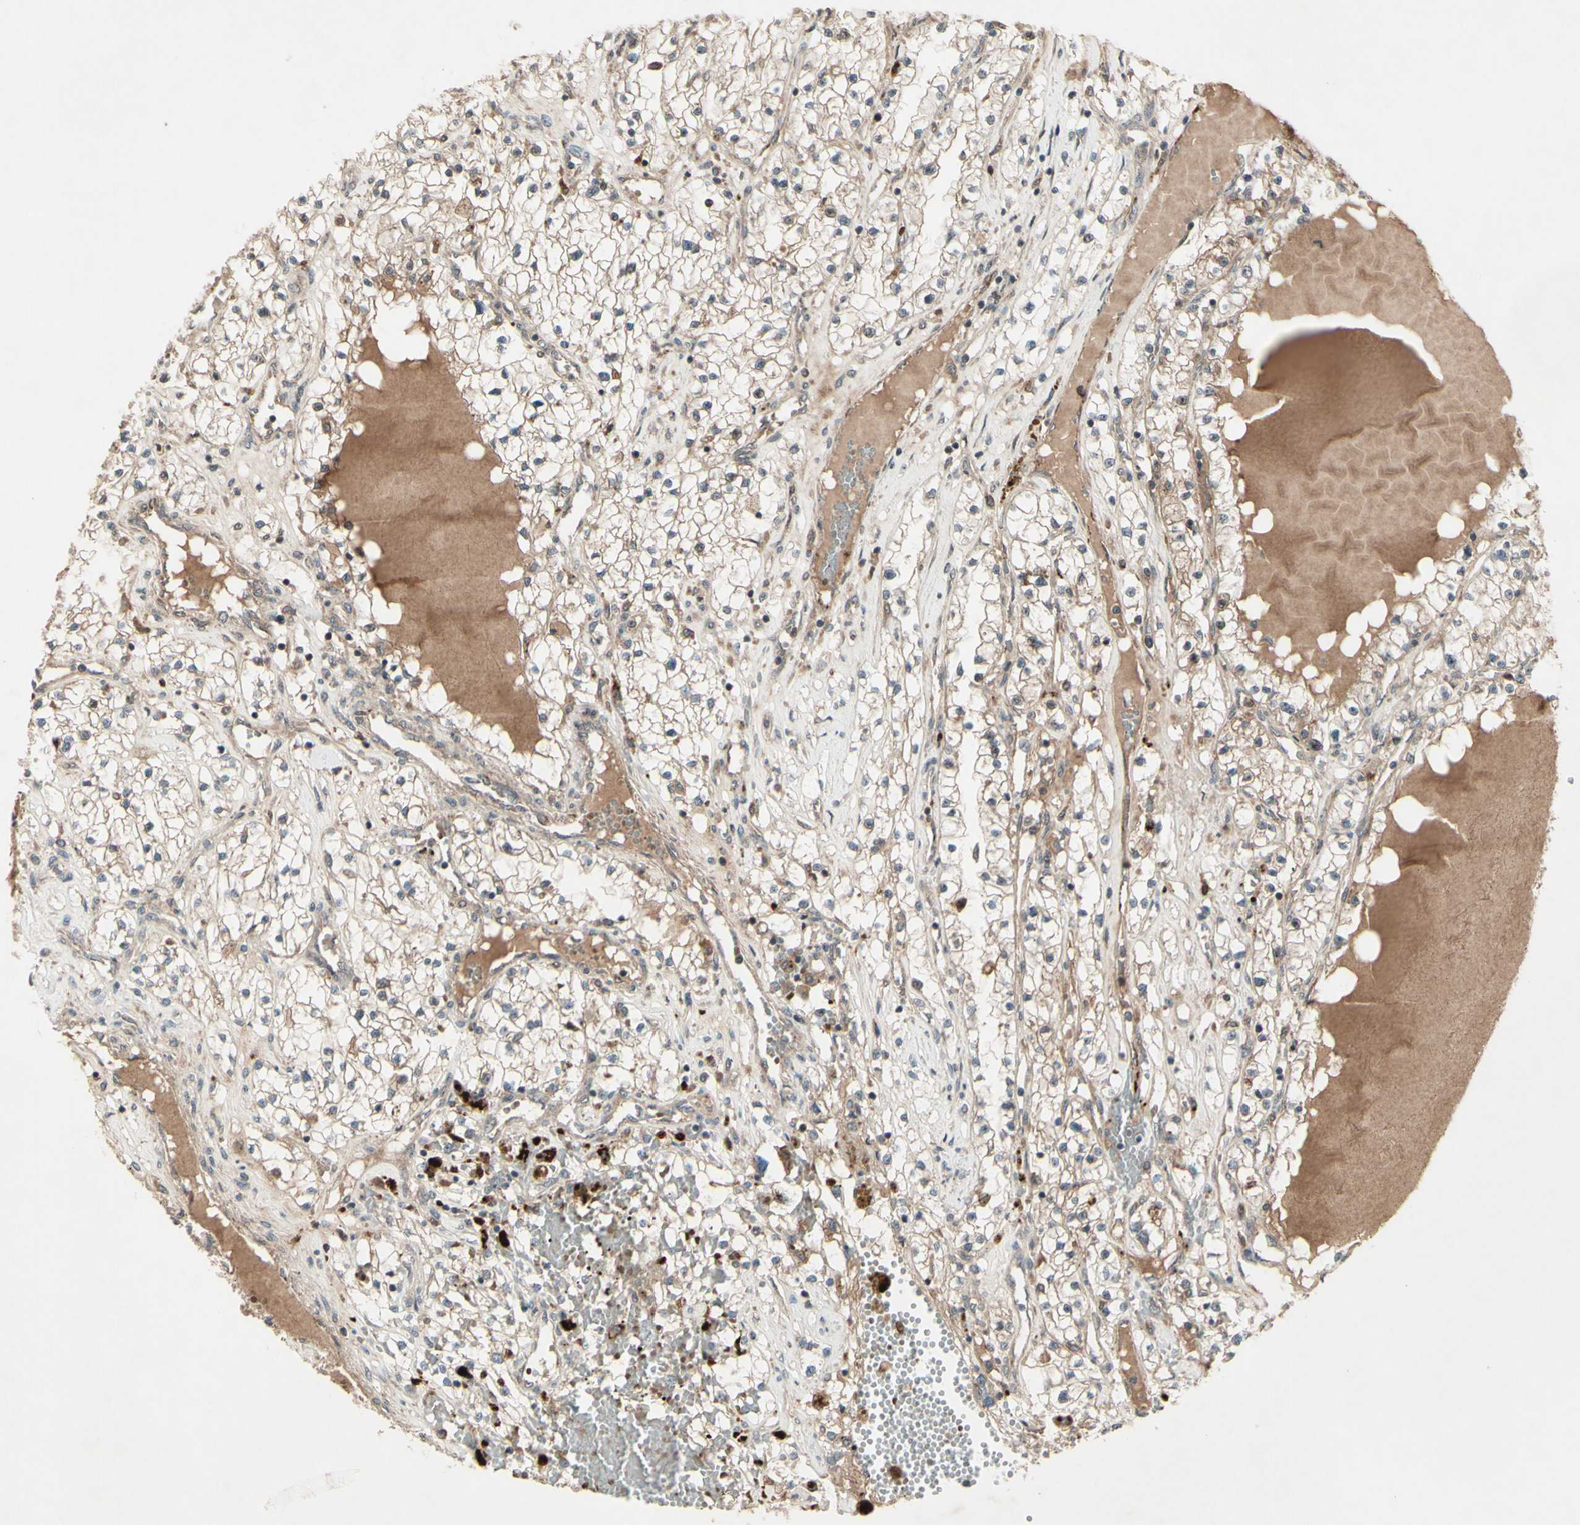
{"staining": {"intensity": "weak", "quantity": ">75%", "location": "cytoplasmic/membranous"}, "tissue": "renal cancer", "cell_type": "Tumor cells", "image_type": "cancer", "snomed": [{"axis": "morphology", "description": "Adenocarcinoma, NOS"}, {"axis": "topography", "description": "Kidney"}], "caption": "Immunohistochemical staining of renal cancer (adenocarcinoma) exhibits low levels of weak cytoplasmic/membranous protein staining in approximately >75% of tumor cells. The staining was performed using DAB, with brown indicating positive protein expression. Nuclei are stained blue with hematoxylin.", "gene": "MLF2", "patient": {"sex": "male", "age": 68}}